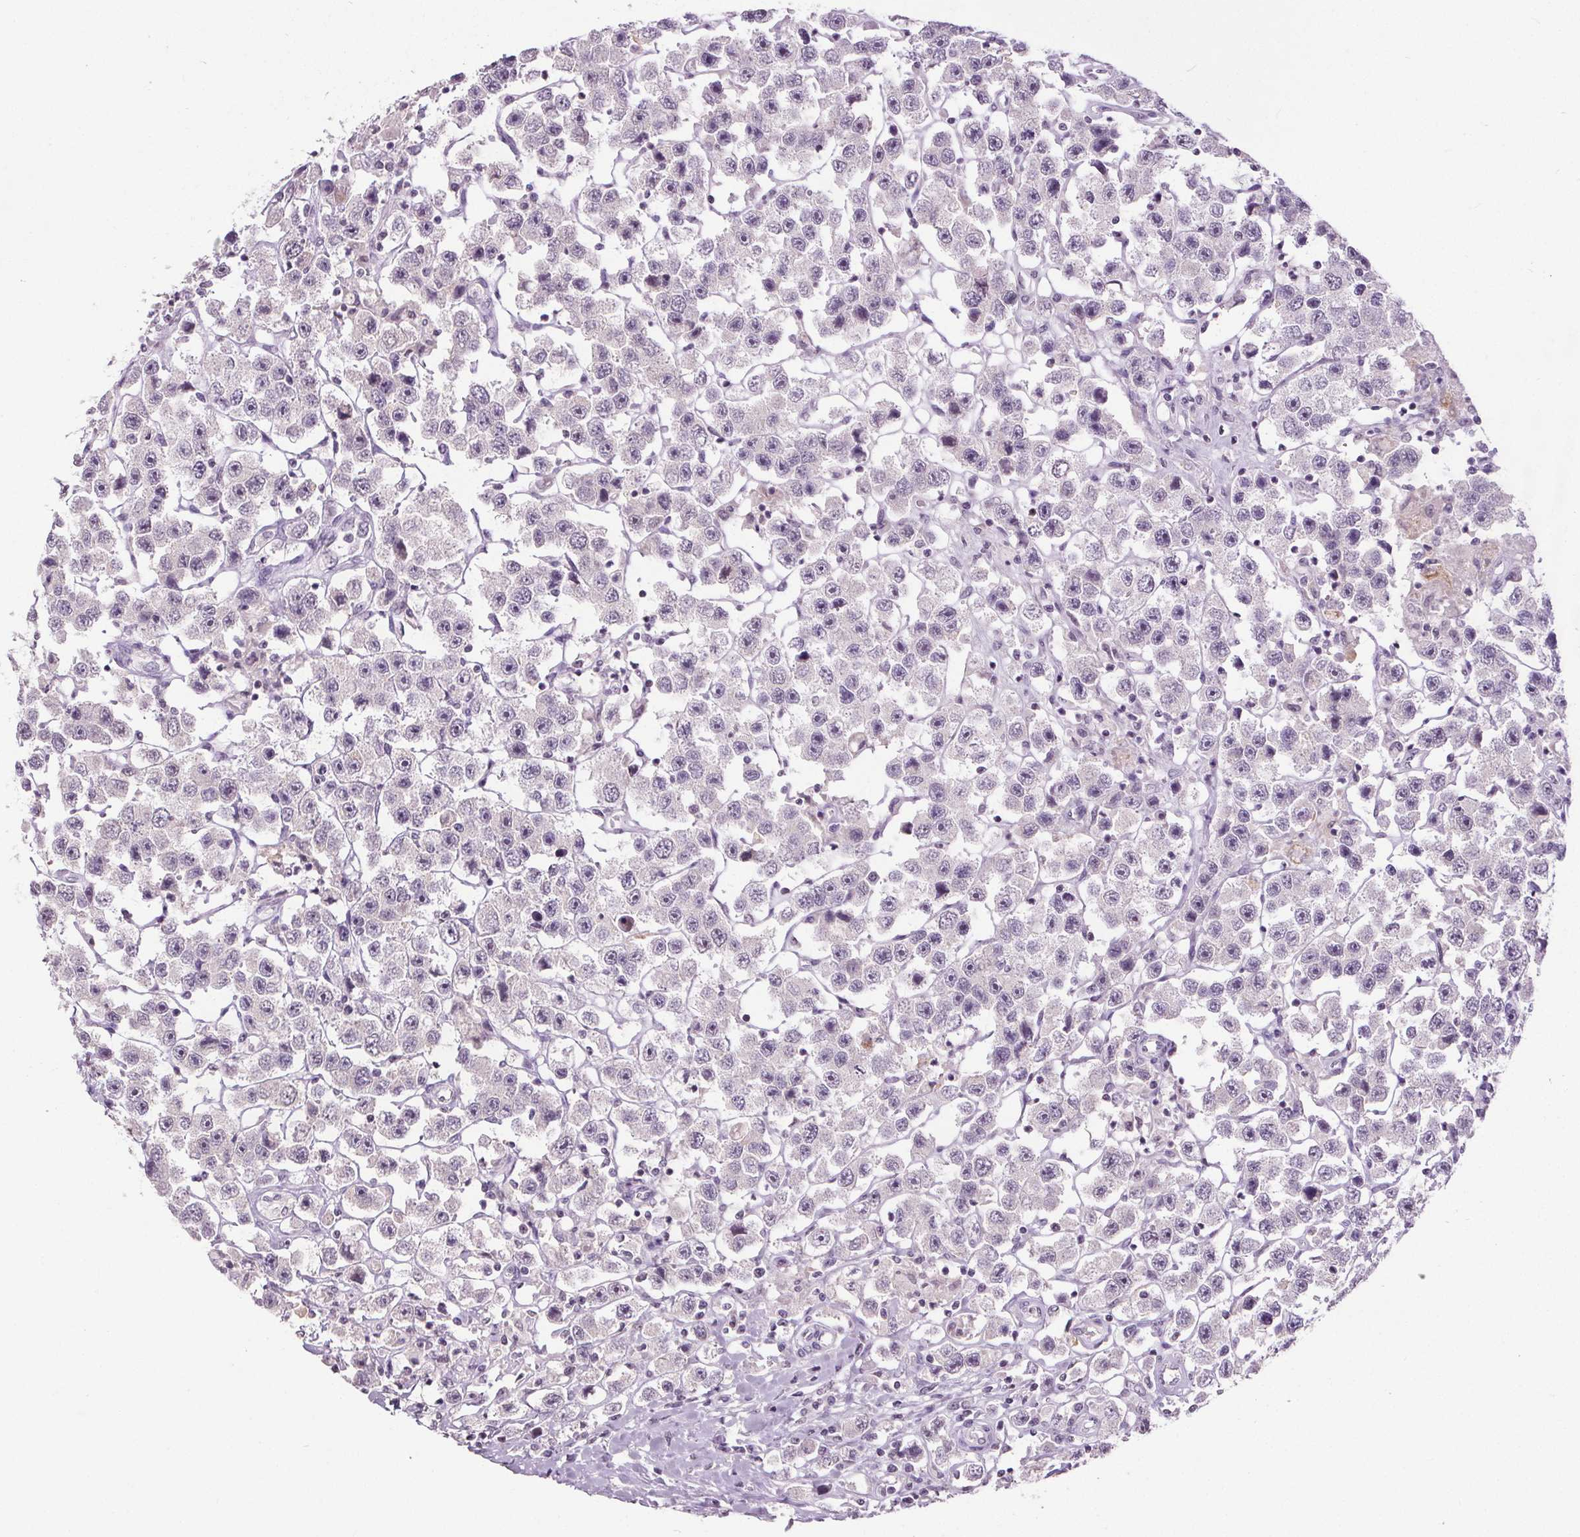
{"staining": {"intensity": "negative", "quantity": "none", "location": "none"}, "tissue": "testis cancer", "cell_type": "Tumor cells", "image_type": "cancer", "snomed": [{"axis": "morphology", "description": "Seminoma, NOS"}, {"axis": "topography", "description": "Testis"}], "caption": "This is a photomicrograph of immunohistochemistry (IHC) staining of seminoma (testis), which shows no positivity in tumor cells.", "gene": "SLC2A9", "patient": {"sex": "male", "age": 45}}